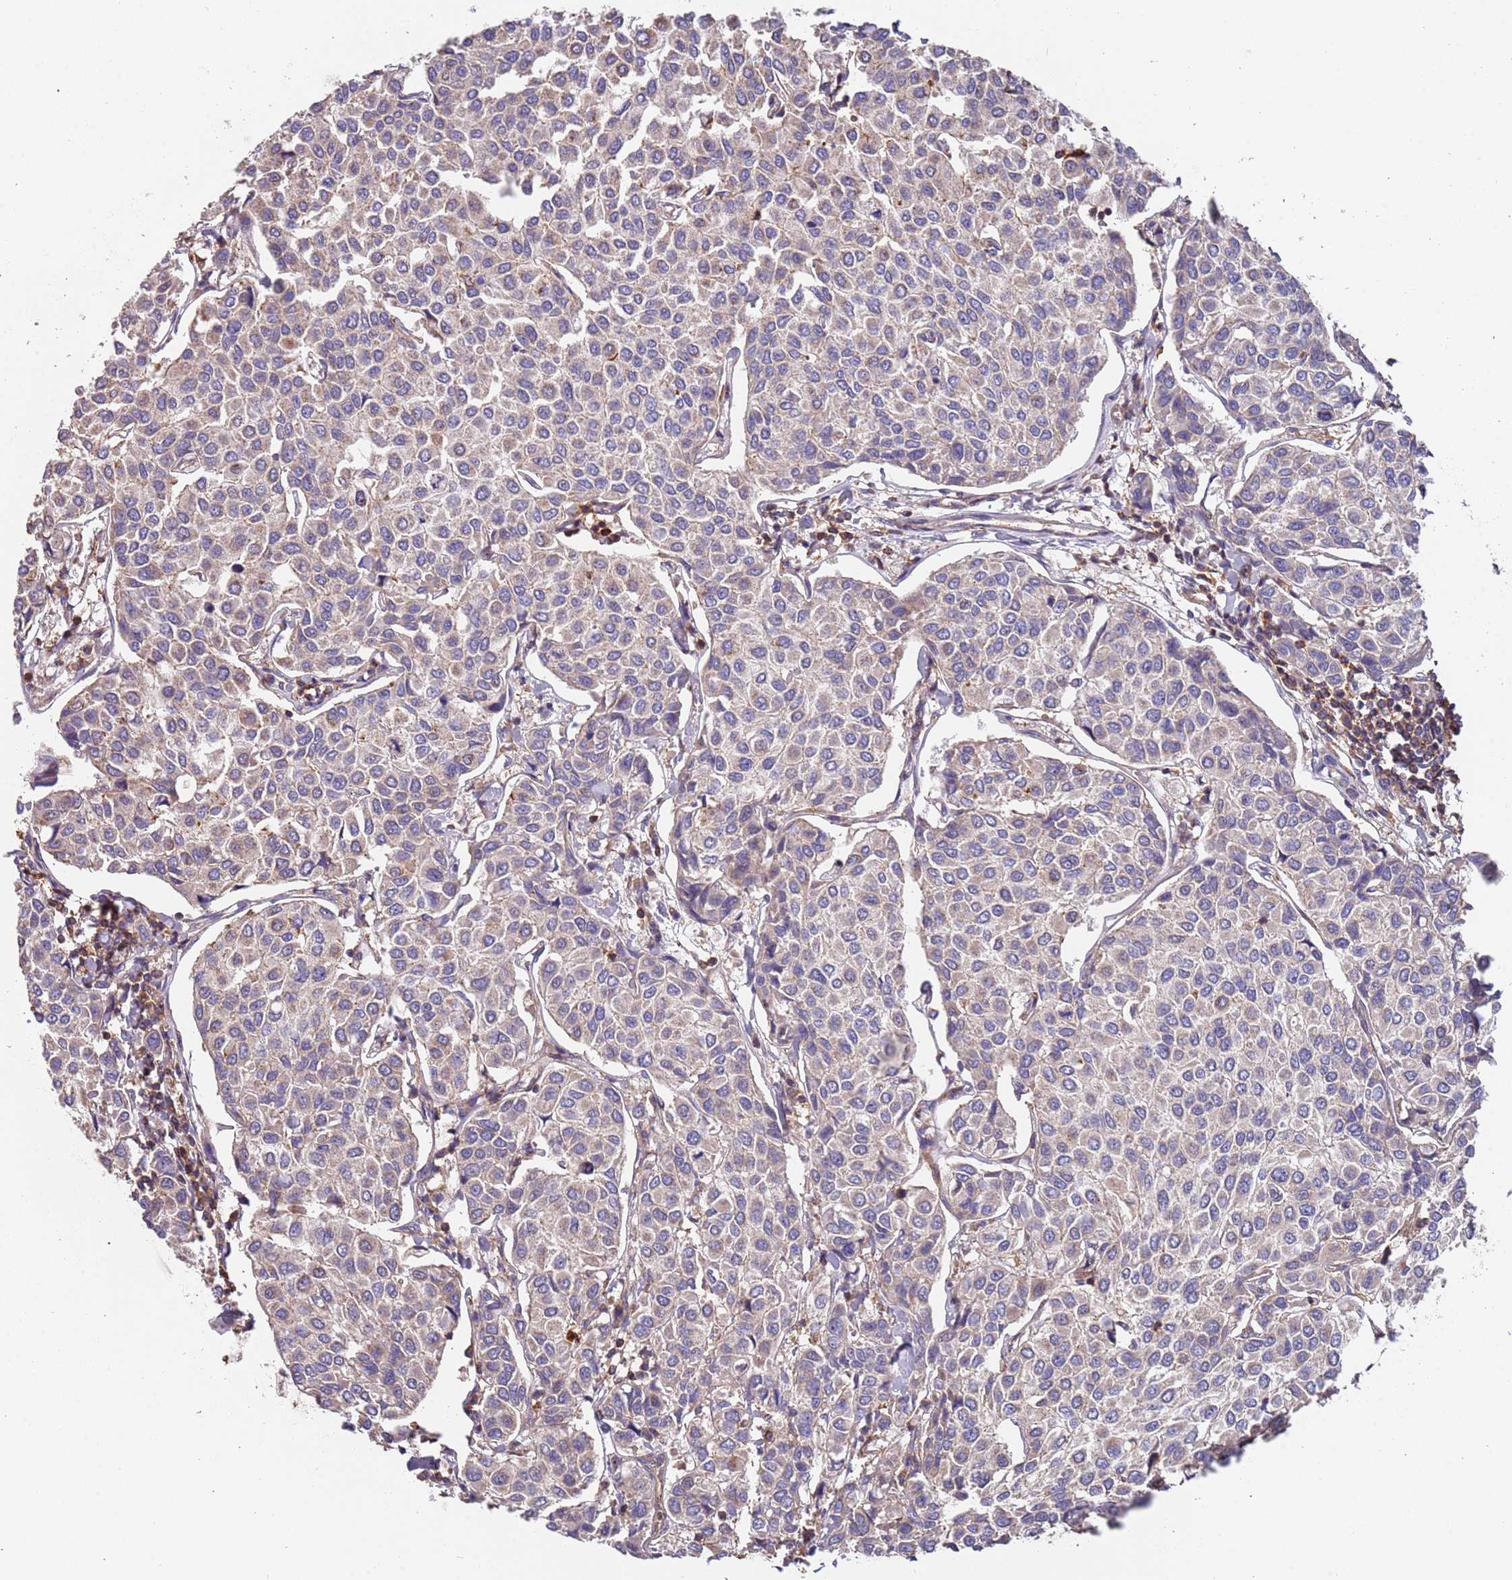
{"staining": {"intensity": "weak", "quantity": "<25%", "location": "cytoplasmic/membranous"}, "tissue": "breast cancer", "cell_type": "Tumor cells", "image_type": "cancer", "snomed": [{"axis": "morphology", "description": "Duct carcinoma"}, {"axis": "topography", "description": "Breast"}], "caption": "A high-resolution image shows IHC staining of intraductal carcinoma (breast), which demonstrates no significant staining in tumor cells.", "gene": "SYT4", "patient": {"sex": "female", "age": 55}}